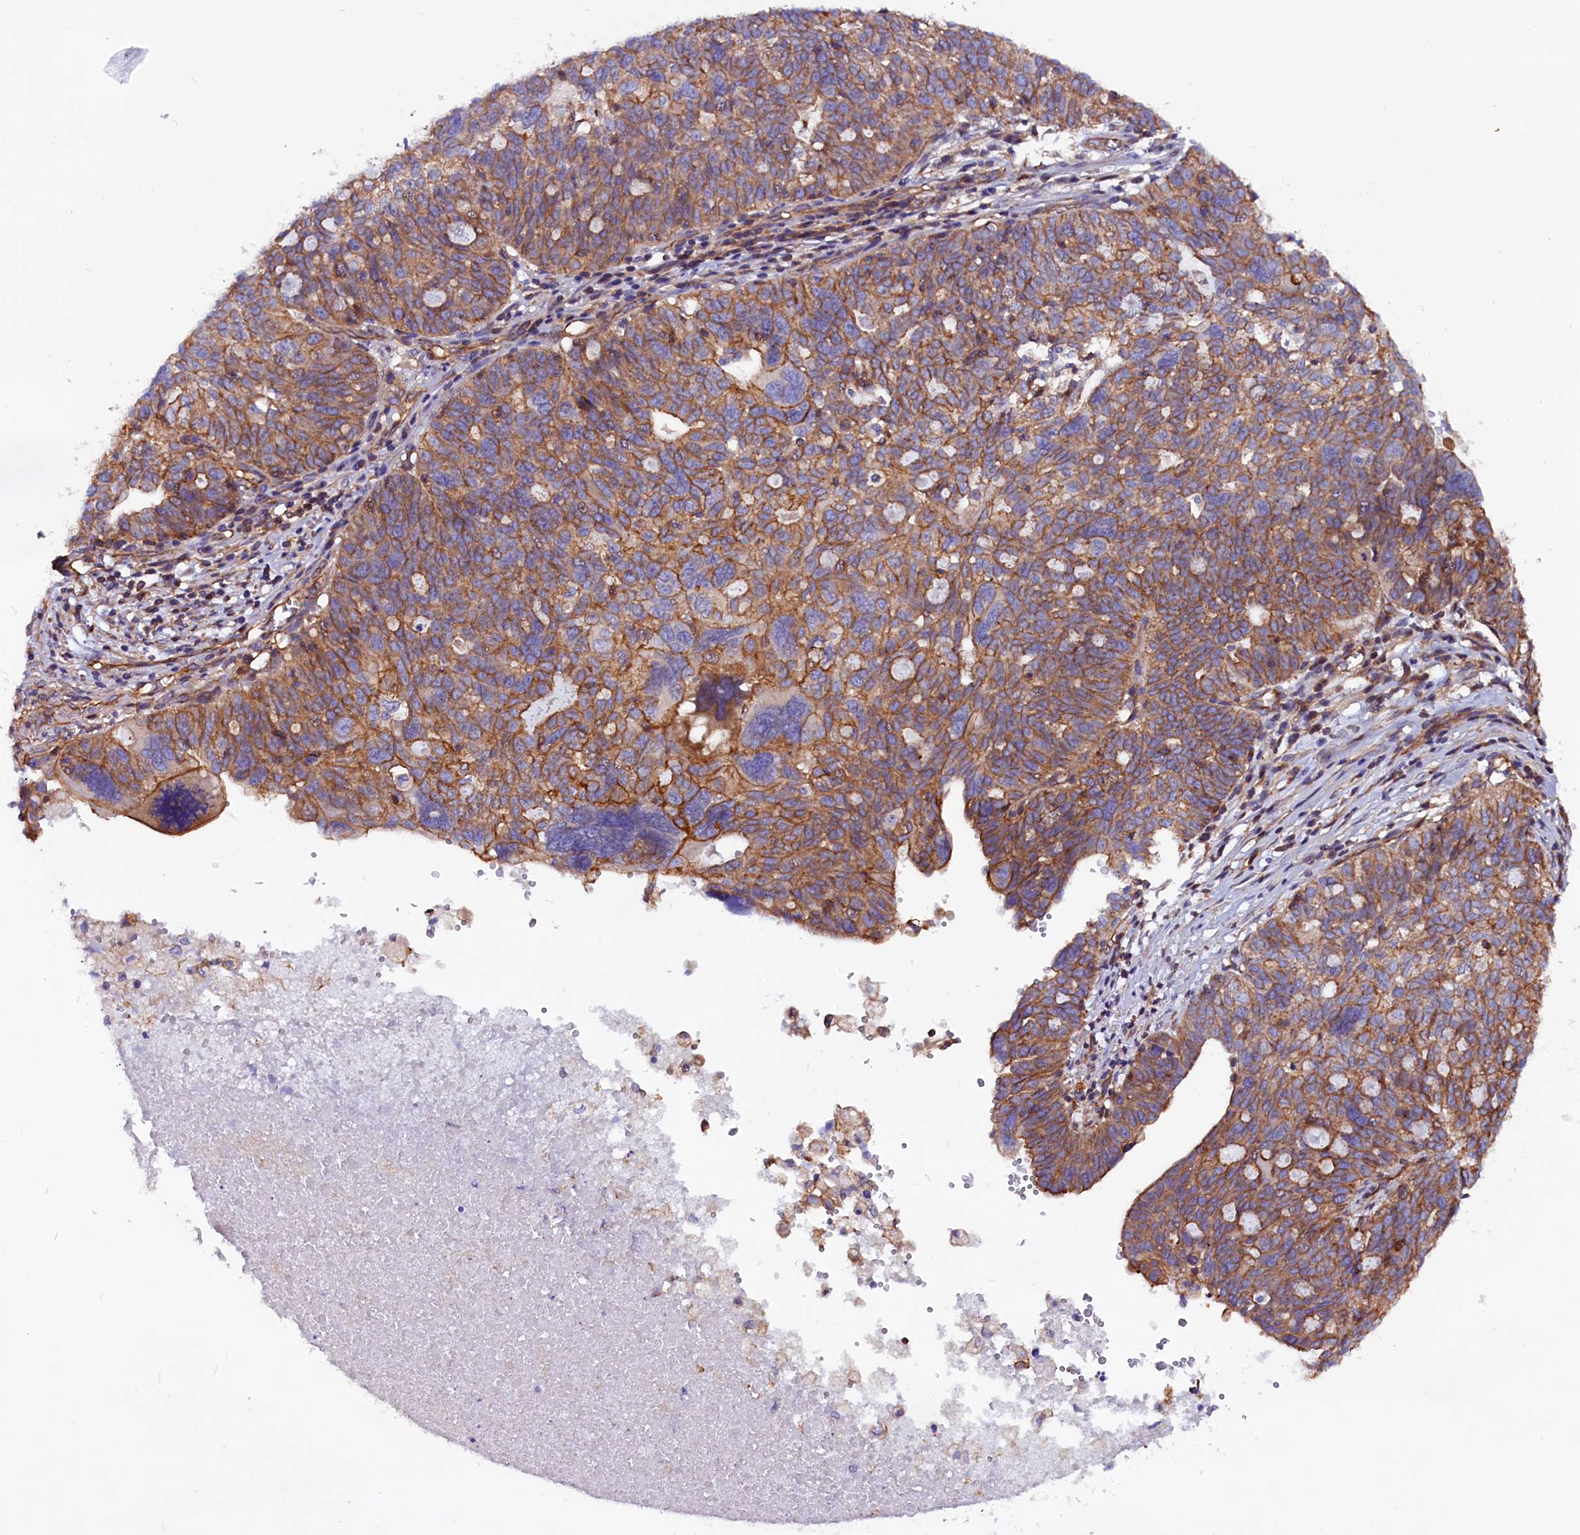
{"staining": {"intensity": "moderate", "quantity": ">75%", "location": "cytoplasmic/membranous"}, "tissue": "ovarian cancer", "cell_type": "Tumor cells", "image_type": "cancer", "snomed": [{"axis": "morphology", "description": "Cystadenocarcinoma, serous, NOS"}, {"axis": "topography", "description": "Ovary"}], "caption": "Immunohistochemistry (IHC) photomicrograph of ovarian cancer stained for a protein (brown), which demonstrates medium levels of moderate cytoplasmic/membranous expression in approximately >75% of tumor cells.", "gene": "ZNF749", "patient": {"sex": "female", "age": 59}}